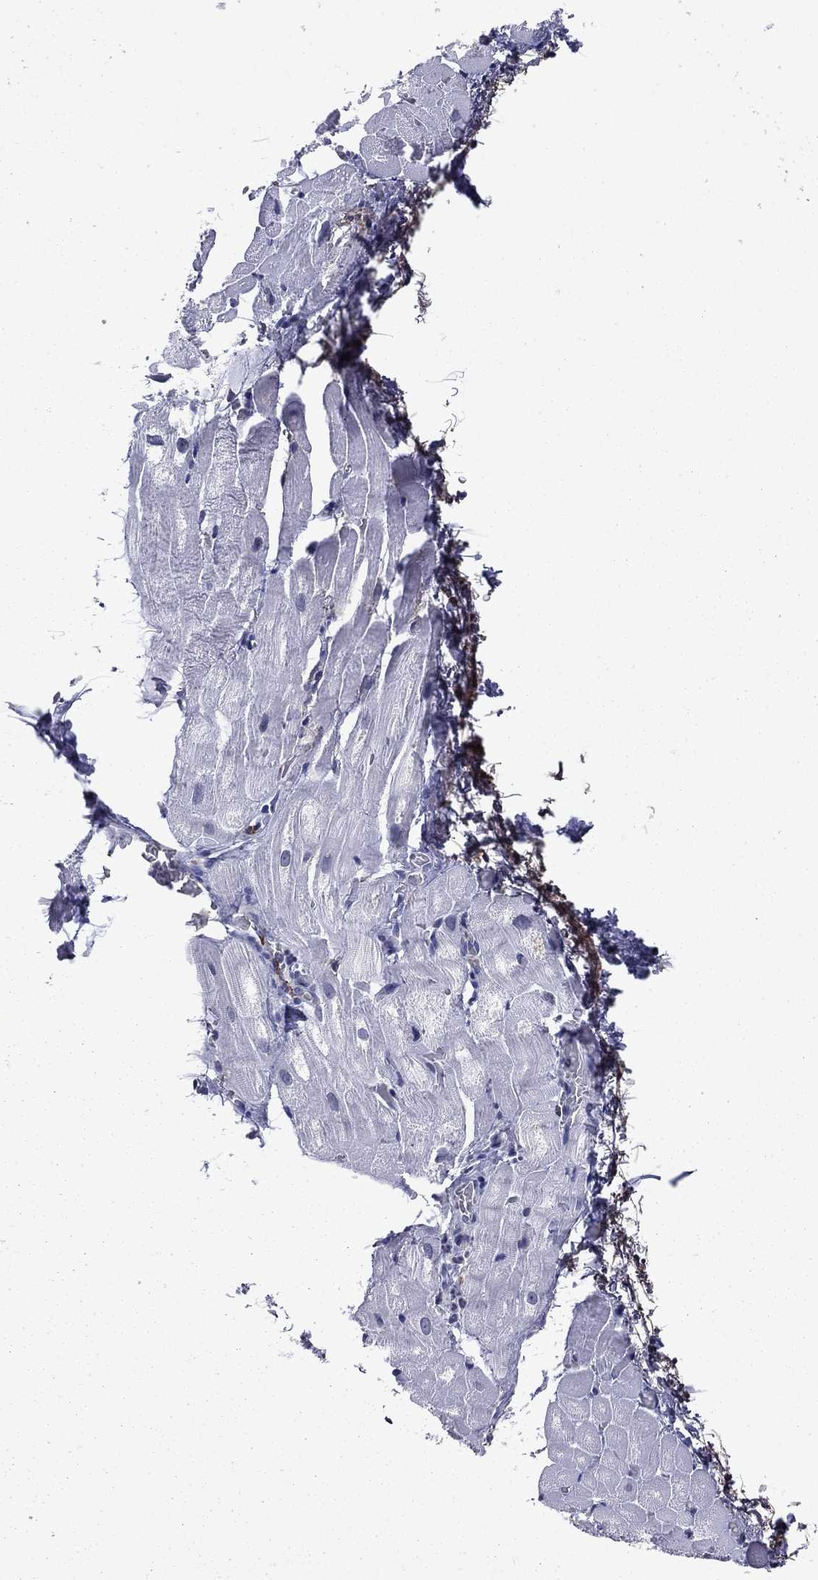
{"staining": {"intensity": "negative", "quantity": "none", "location": "none"}, "tissue": "heart muscle", "cell_type": "Cardiomyocytes", "image_type": "normal", "snomed": [{"axis": "morphology", "description": "Normal tissue, NOS"}, {"axis": "topography", "description": "Heart"}], "caption": "High magnification brightfield microscopy of unremarkable heart muscle stained with DAB (3,3'-diaminobenzidine) (brown) and counterstained with hematoxylin (blue): cardiomyocytes show no significant staining.", "gene": "ECM1", "patient": {"sex": "male", "age": 61}}